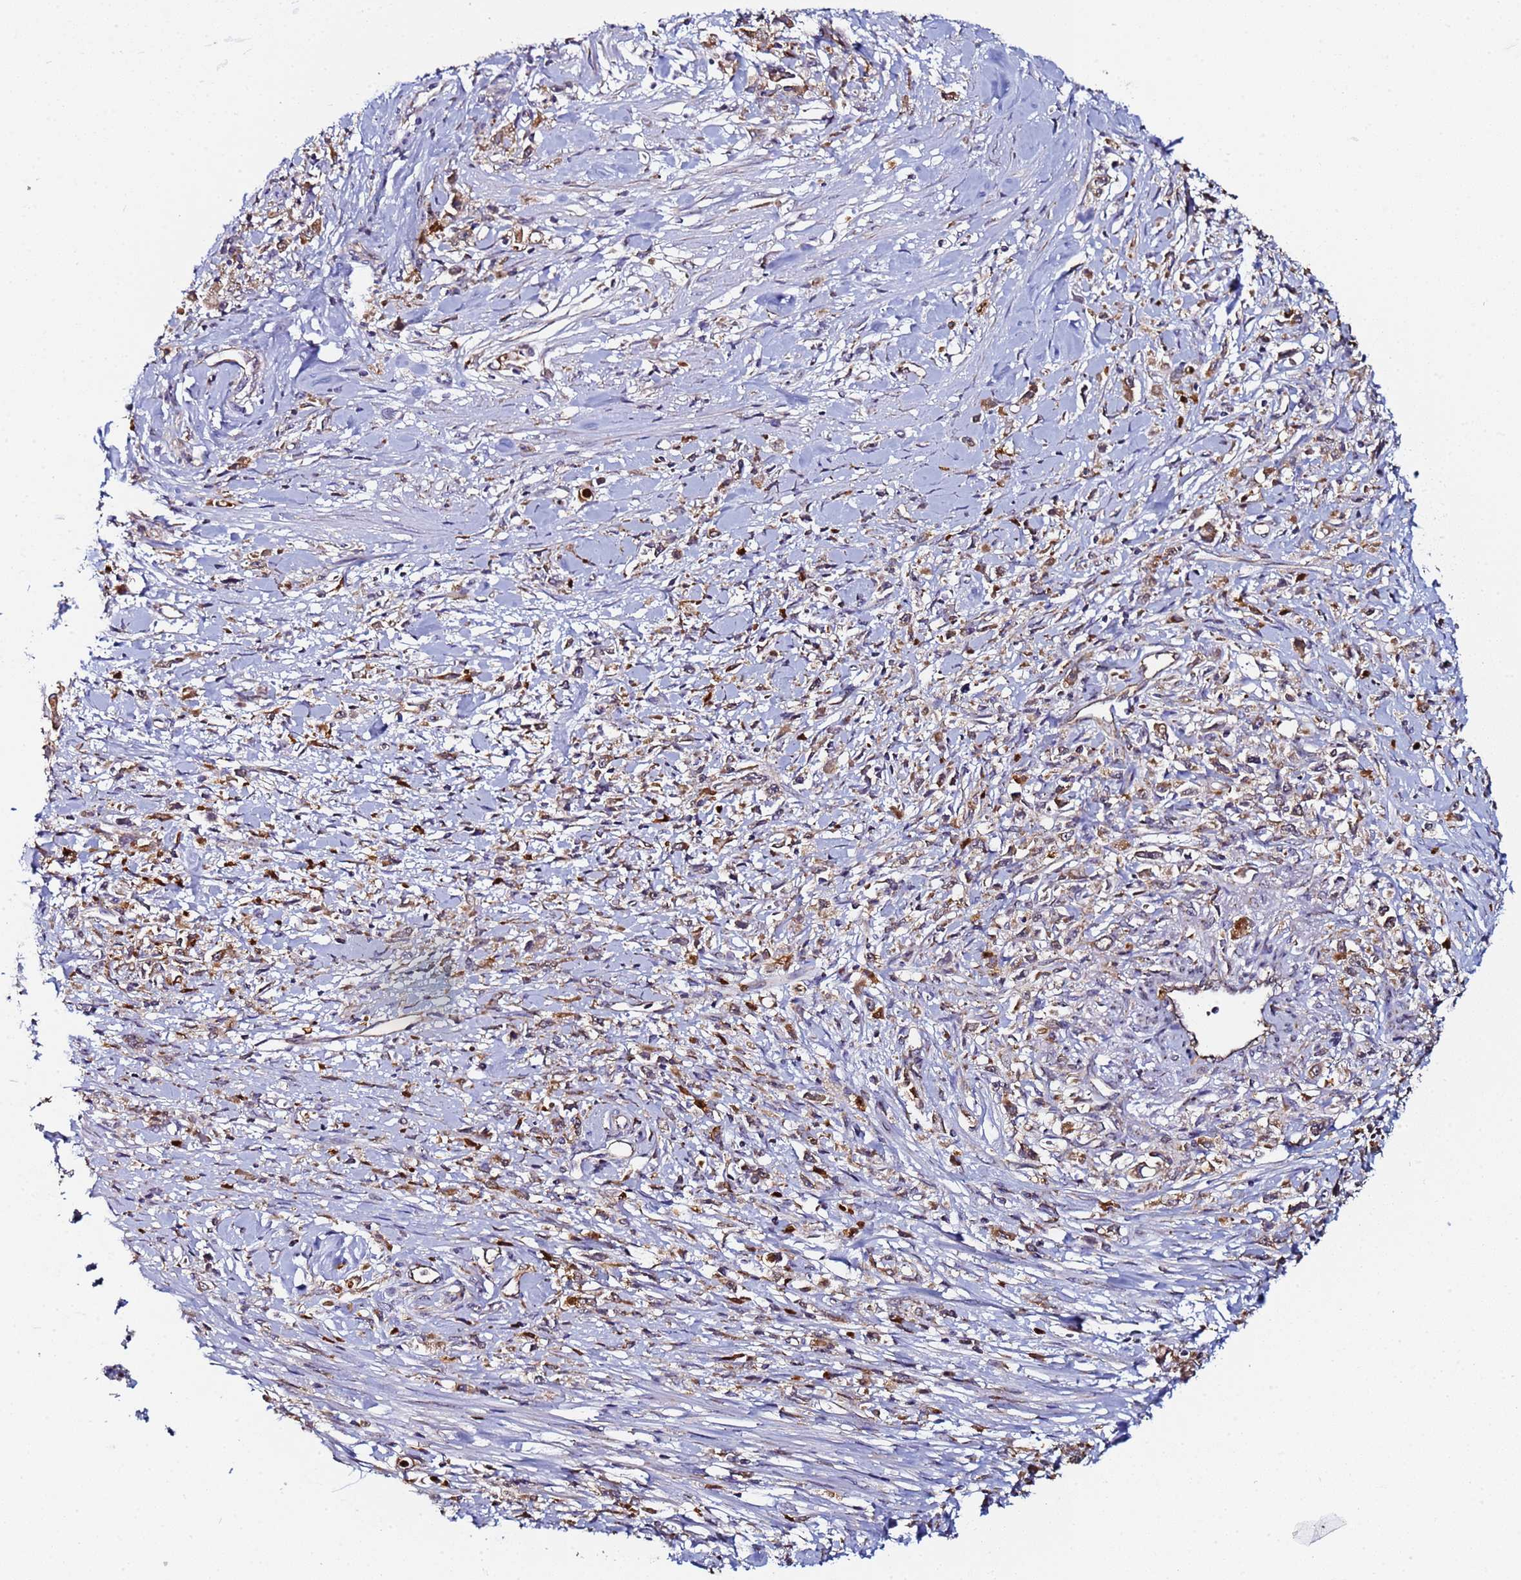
{"staining": {"intensity": "moderate", "quantity": "25%-75%", "location": "cytoplasmic/membranous"}, "tissue": "stomach cancer", "cell_type": "Tumor cells", "image_type": "cancer", "snomed": [{"axis": "morphology", "description": "Adenocarcinoma, NOS"}, {"axis": "topography", "description": "Stomach"}], "caption": "IHC of stomach adenocarcinoma demonstrates medium levels of moderate cytoplasmic/membranous staining in about 25%-75% of tumor cells.", "gene": "CCDC127", "patient": {"sex": "female", "age": 59}}